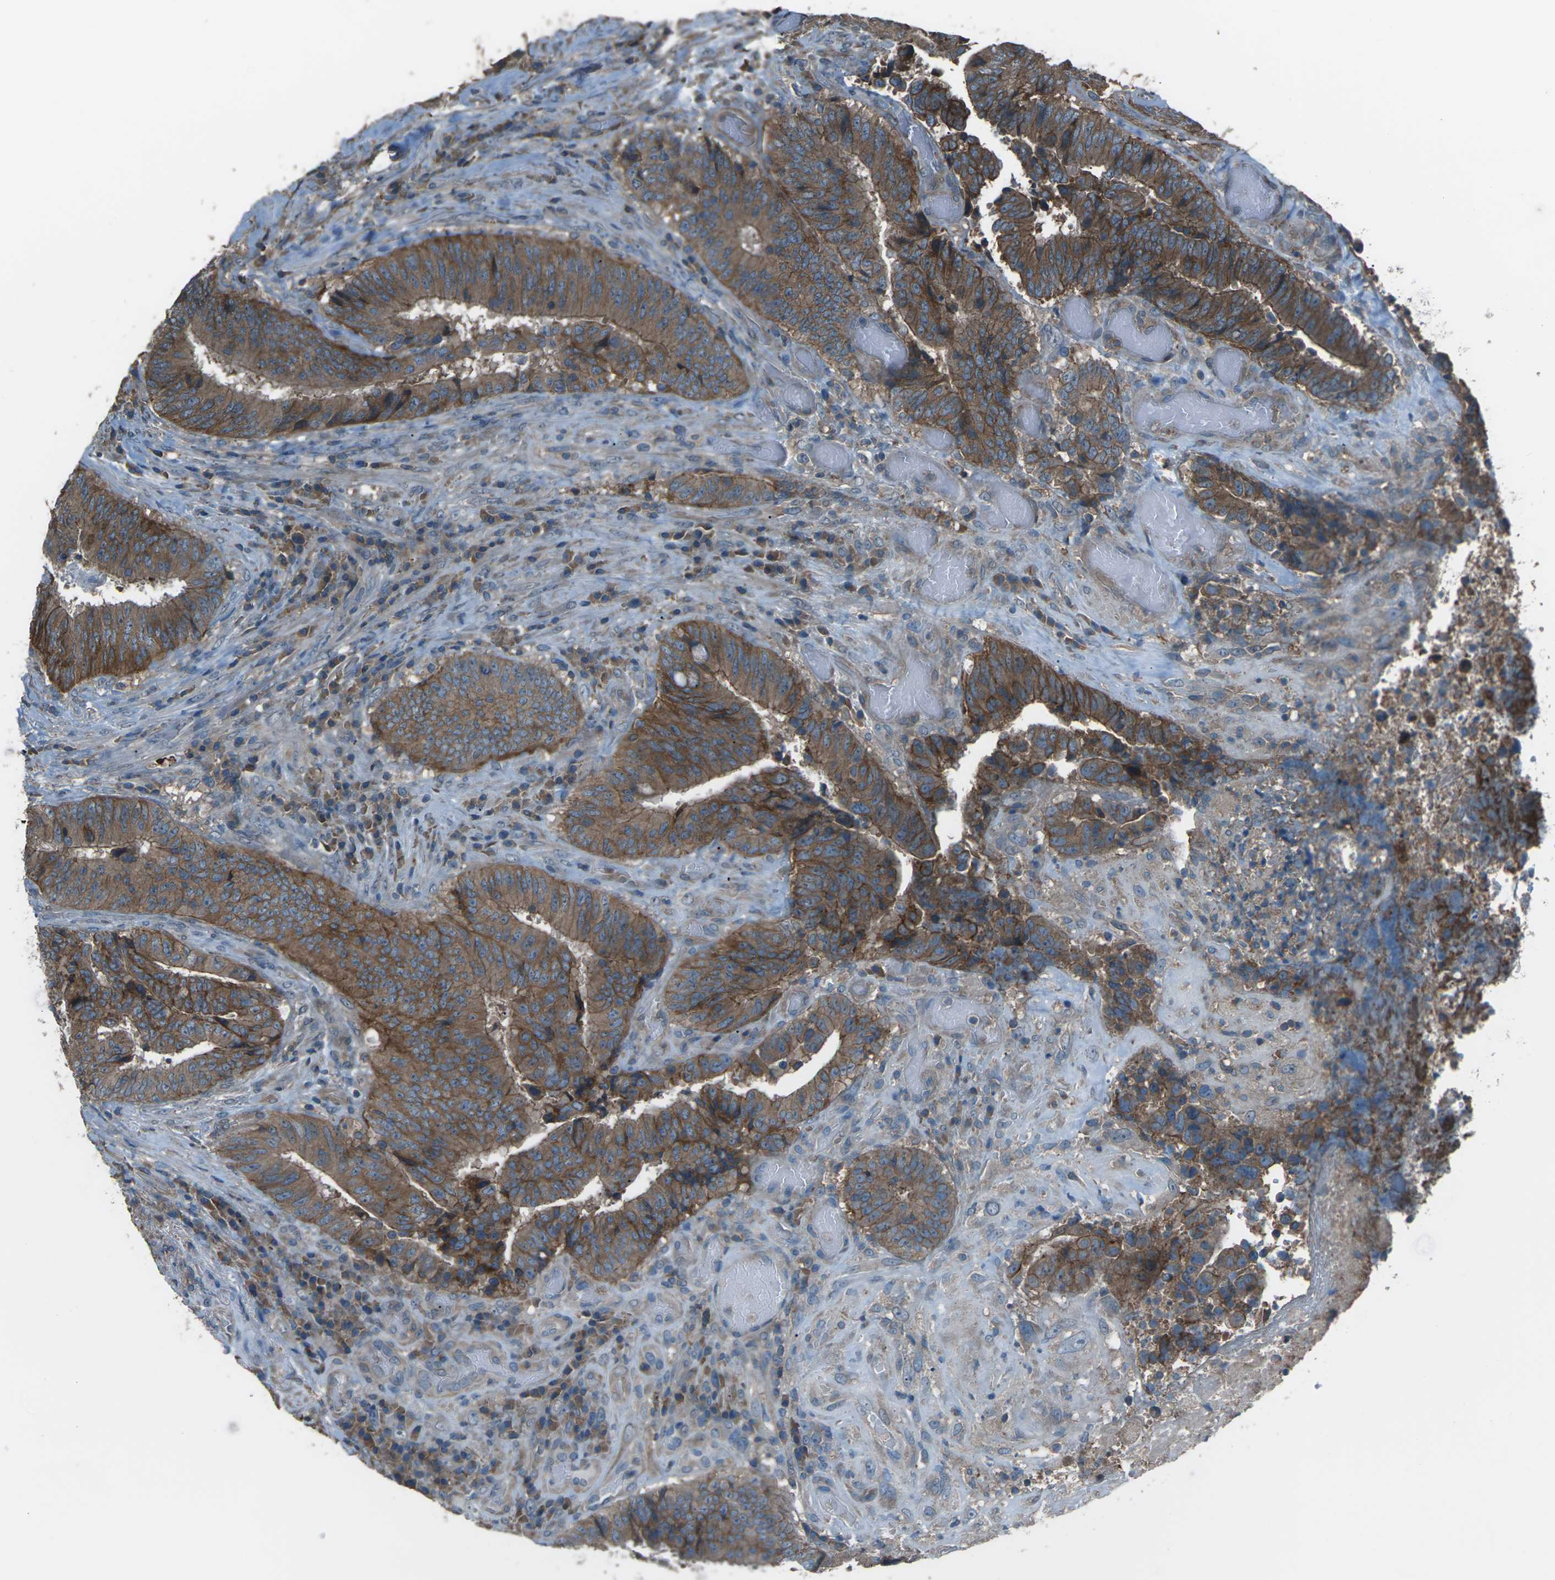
{"staining": {"intensity": "moderate", "quantity": ">75%", "location": "cytoplasmic/membranous"}, "tissue": "colorectal cancer", "cell_type": "Tumor cells", "image_type": "cancer", "snomed": [{"axis": "morphology", "description": "Adenocarcinoma, NOS"}, {"axis": "topography", "description": "Rectum"}], "caption": "Moderate cytoplasmic/membranous staining for a protein is present in about >75% of tumor cells of adenocarcinoma (colorectal) using IHC.", "gene": "CMTM4", "patient": {"sex": "male", "age": 72}}